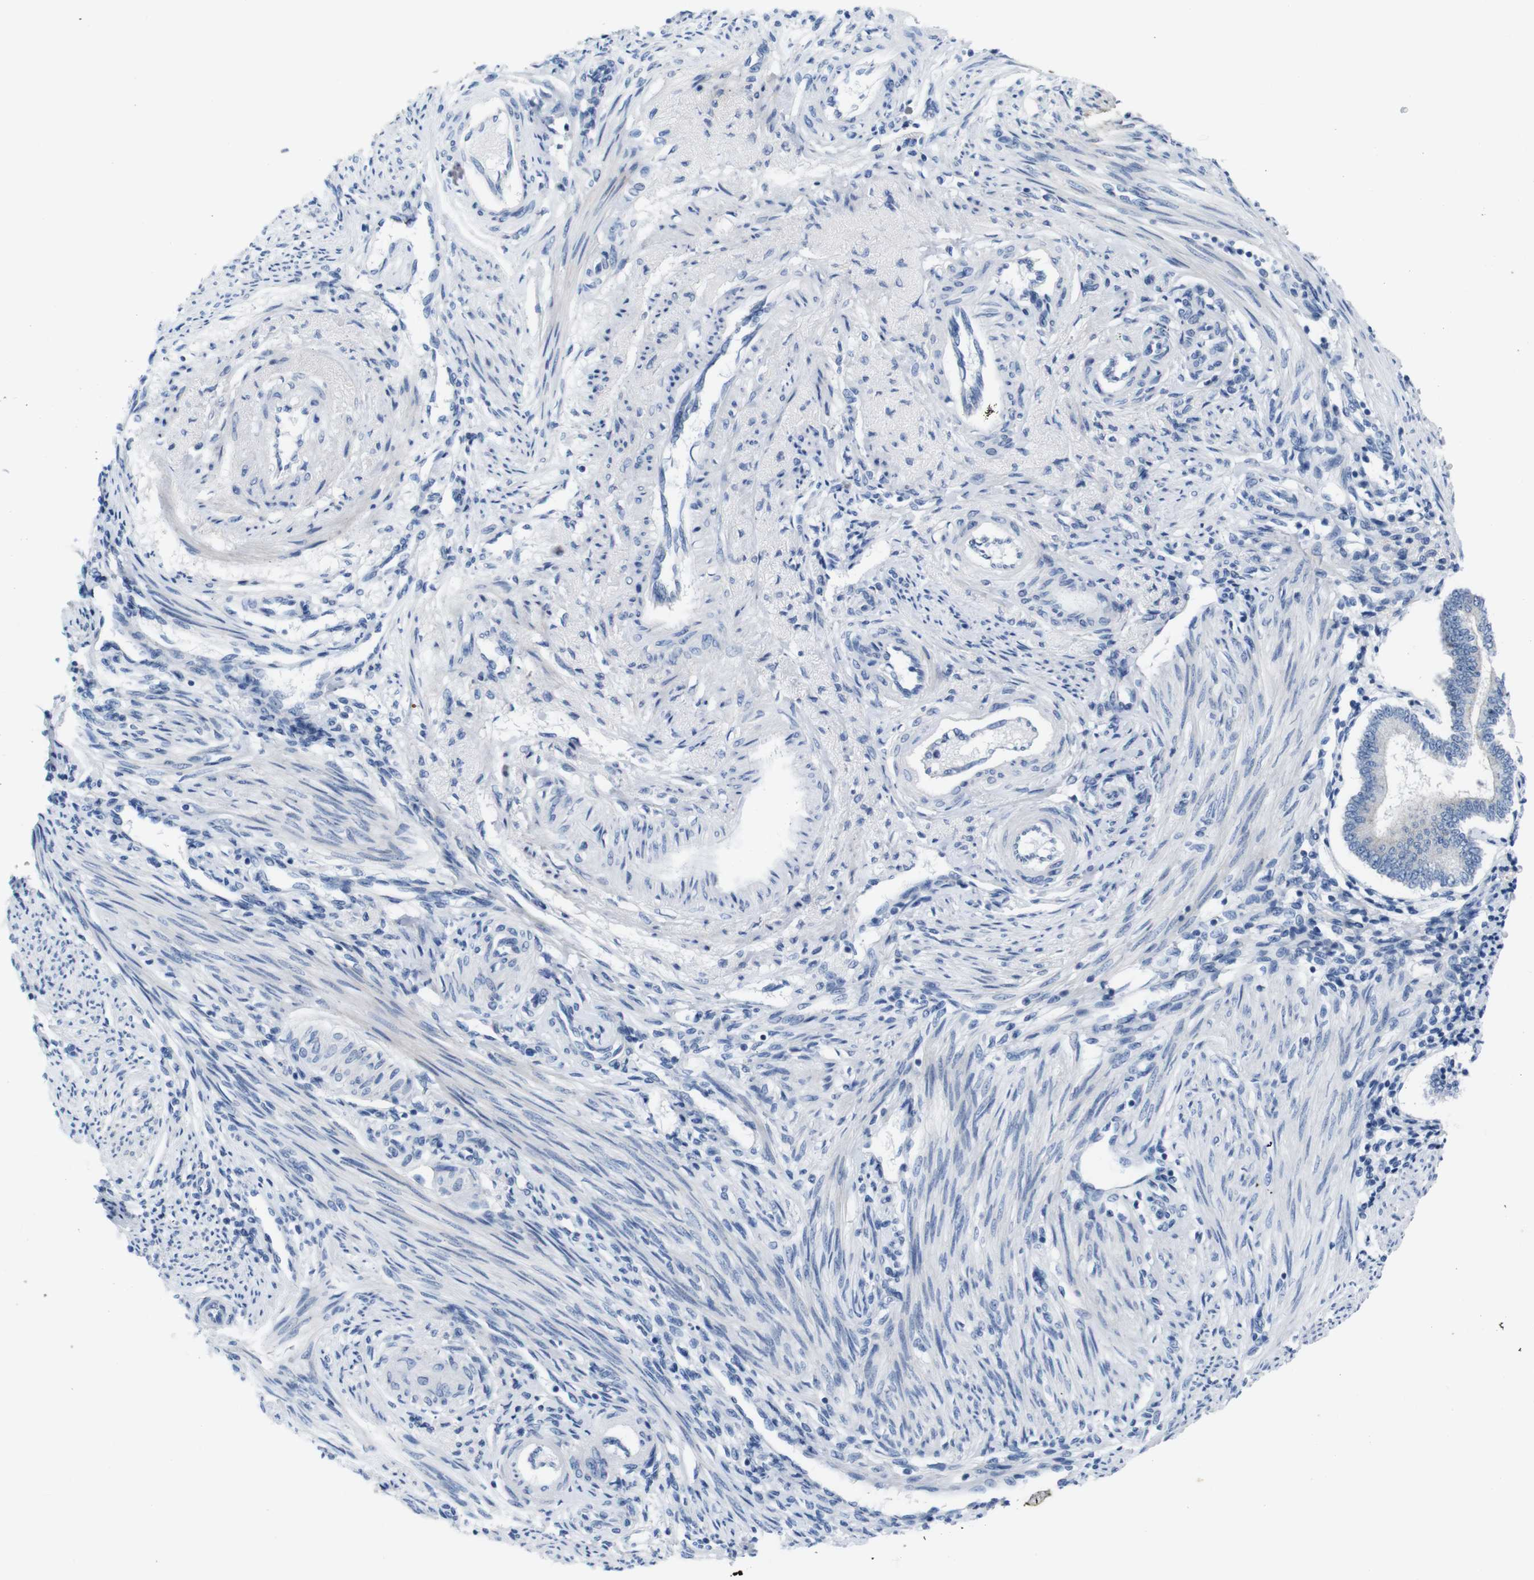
{"staining": {"intensity": "negative", "quantity": "none", "location": "none"}, "tissue": "endometrium", "cell_type": "Cells in endometrial stroma", "image_type": "normal", "snomed": [{"axis": "morphology", "description": "Normal tissue, NOS"}, {"axis": "topography", "description": "Endometrium"}], "caption": "DAB (3,3'-diaminobenzidine) immunohistochemical staining of benign human endometrium exhibits no significant expression in cells in endometrial stroma.", "gene": "ANK3", "patient": {"sex": "female", "age": 42}}